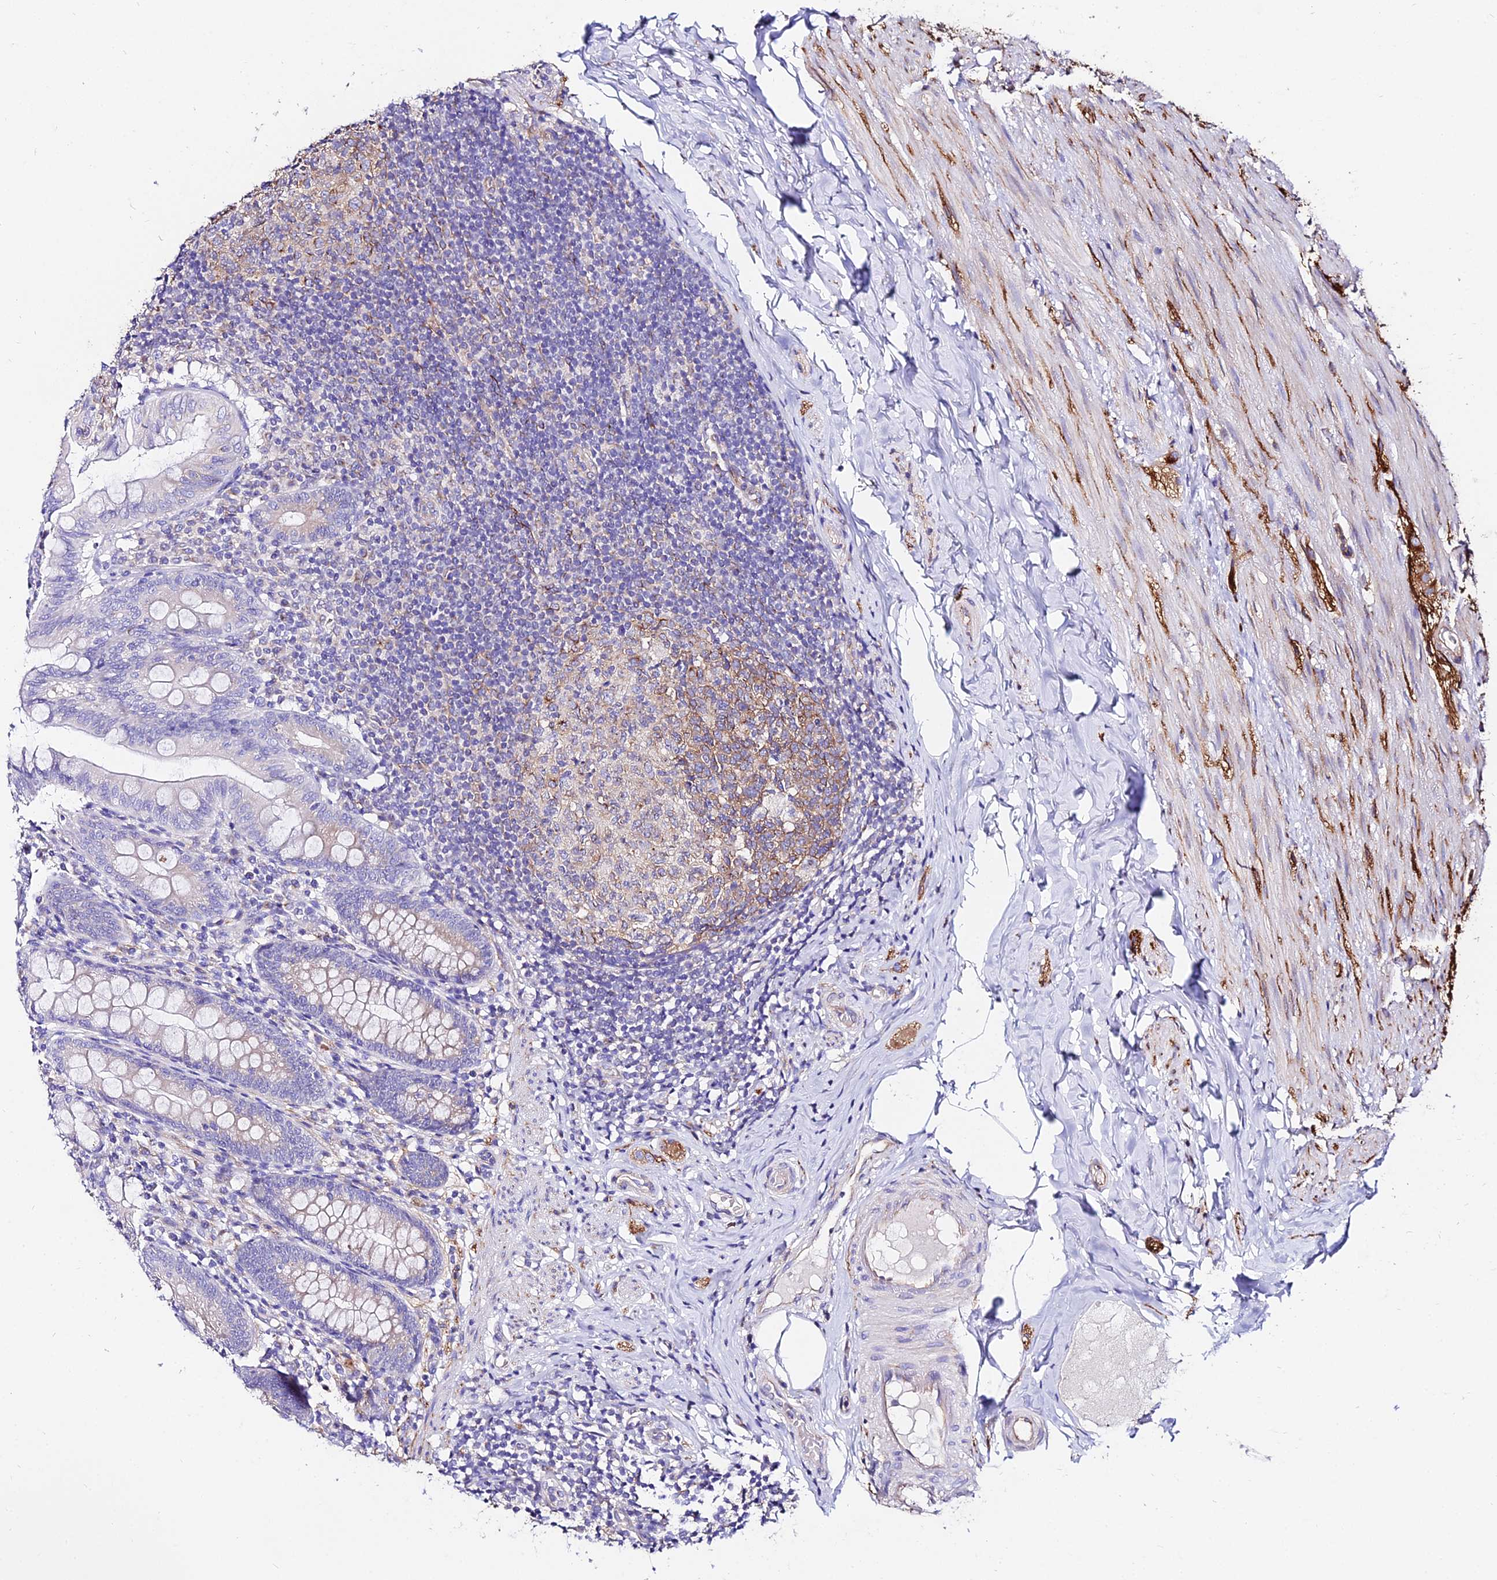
{"staining": {"intensity": "negative", "quantity": "none", "location": "none"}, "tissue": "appendix", "cell_type": "Glandular cells", "image_type": "normal", "snomed": [{"axis": "morphology", "description": "Normal tissue, NOS"}, {"axis": "topography", "description": "Appendix"}], "caption": "Immunohistochemistry of normal human appendix demonstrates no staining in glandular cells. (Stains: DAB (3,3'-diaminobenzidine) IHC with hematoxylin counter stain, Microscopy: brightfield microscopy at high magnification).", "gene": "TUBA1A", "patient": {"sex": "male", "age": 55}}